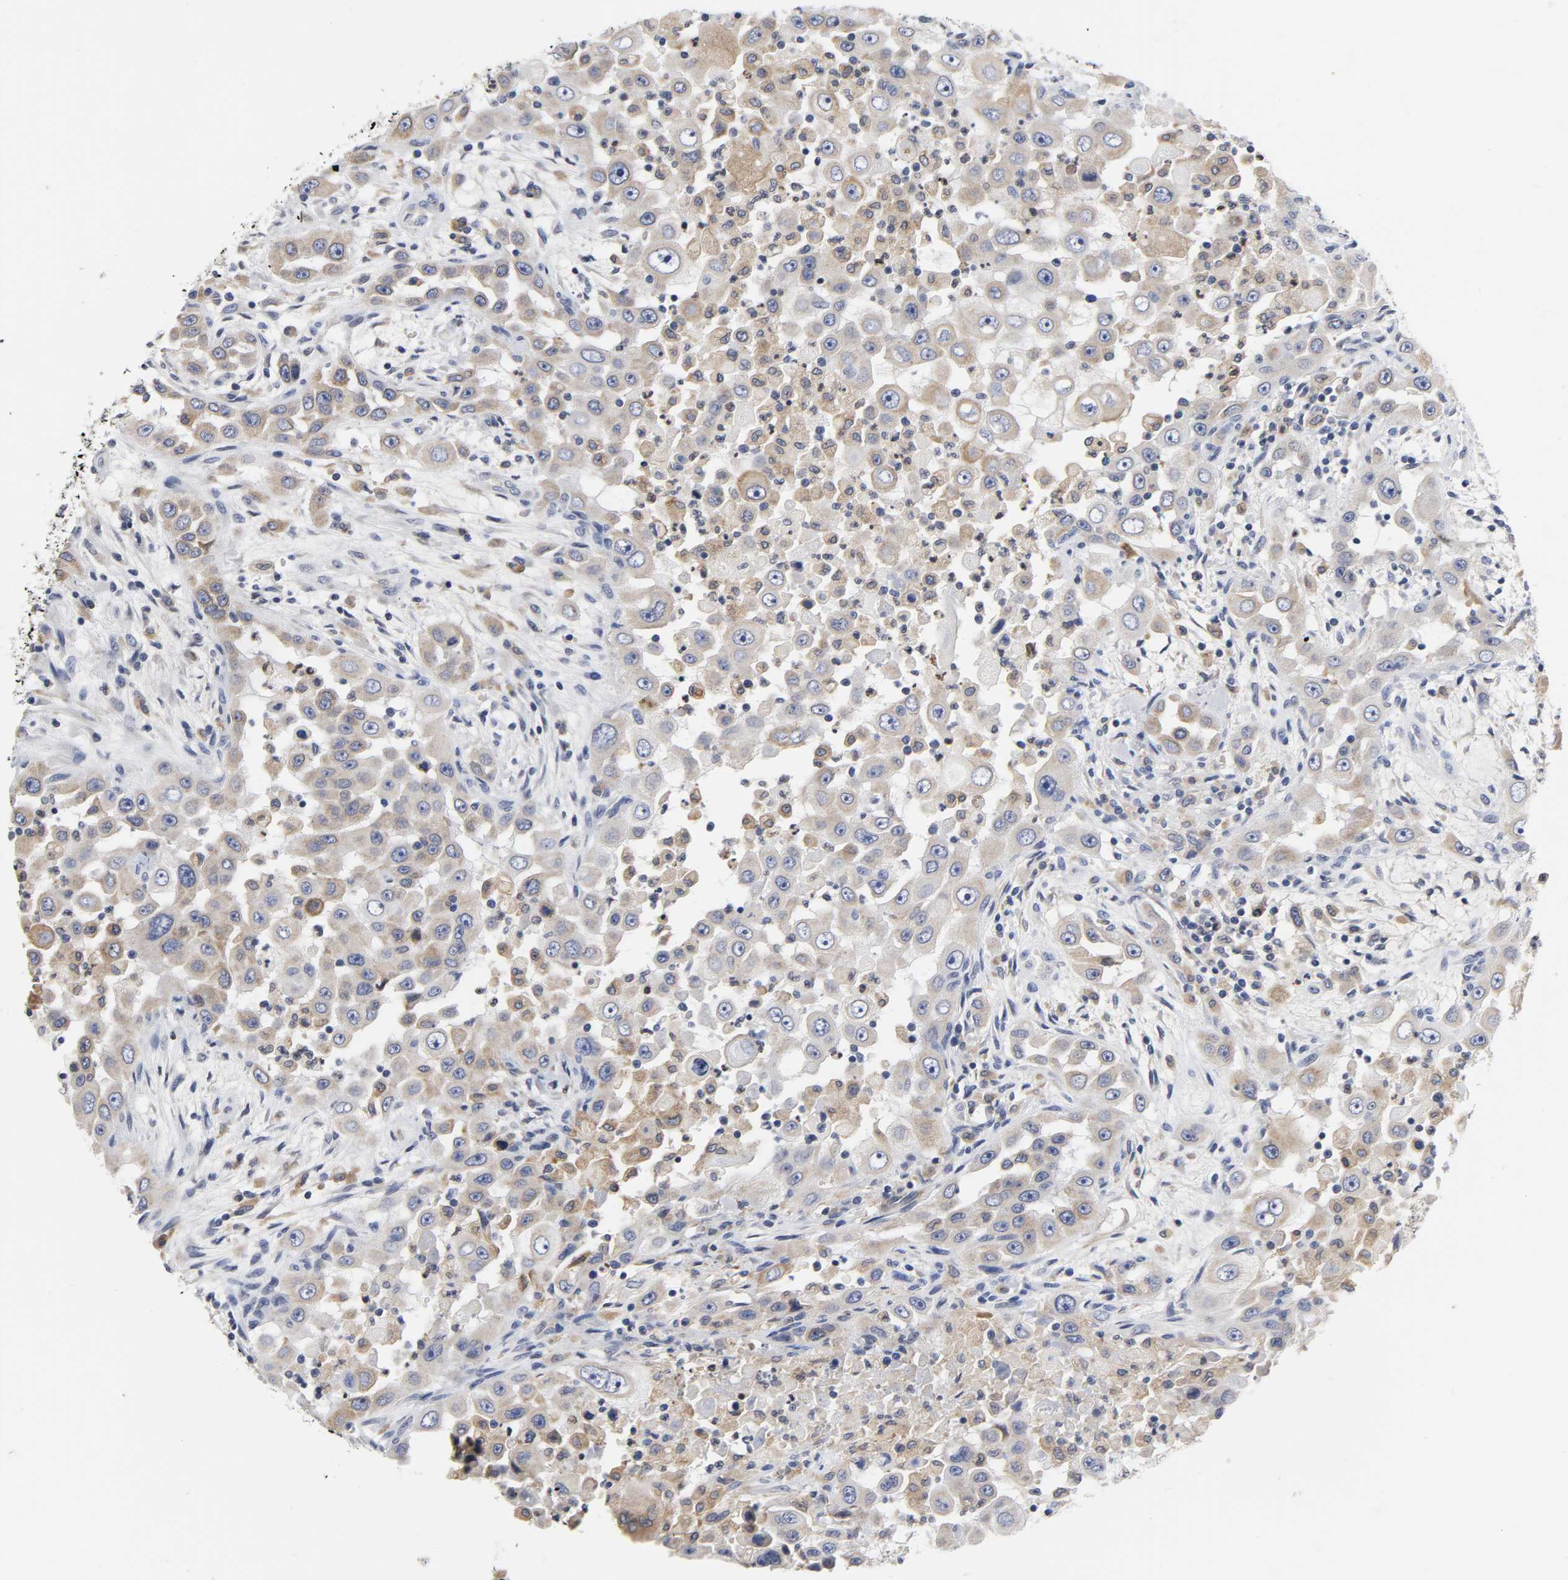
{"staining": {"intensity": "weak", "quantity": ">75%", "location": "cytoplasmic/membranous"}, "tissue": "head and neck cancer", "cell_type": "Tumor cells", "image_type": "cancer", "snomed": [{"axis": "morphology", "description": "Carcinoma, NOS"}, {"axis": "topography", "description": "Head-Neck"}], "caption": "Human carcinoma (head and neck) stained with a brown dye demonstrates weak cytoplasmic/membranous positive positivity in approximately >75% of tumor cells.", "gene": "HCK", "patient": {"sex": "male", "age": 87}}